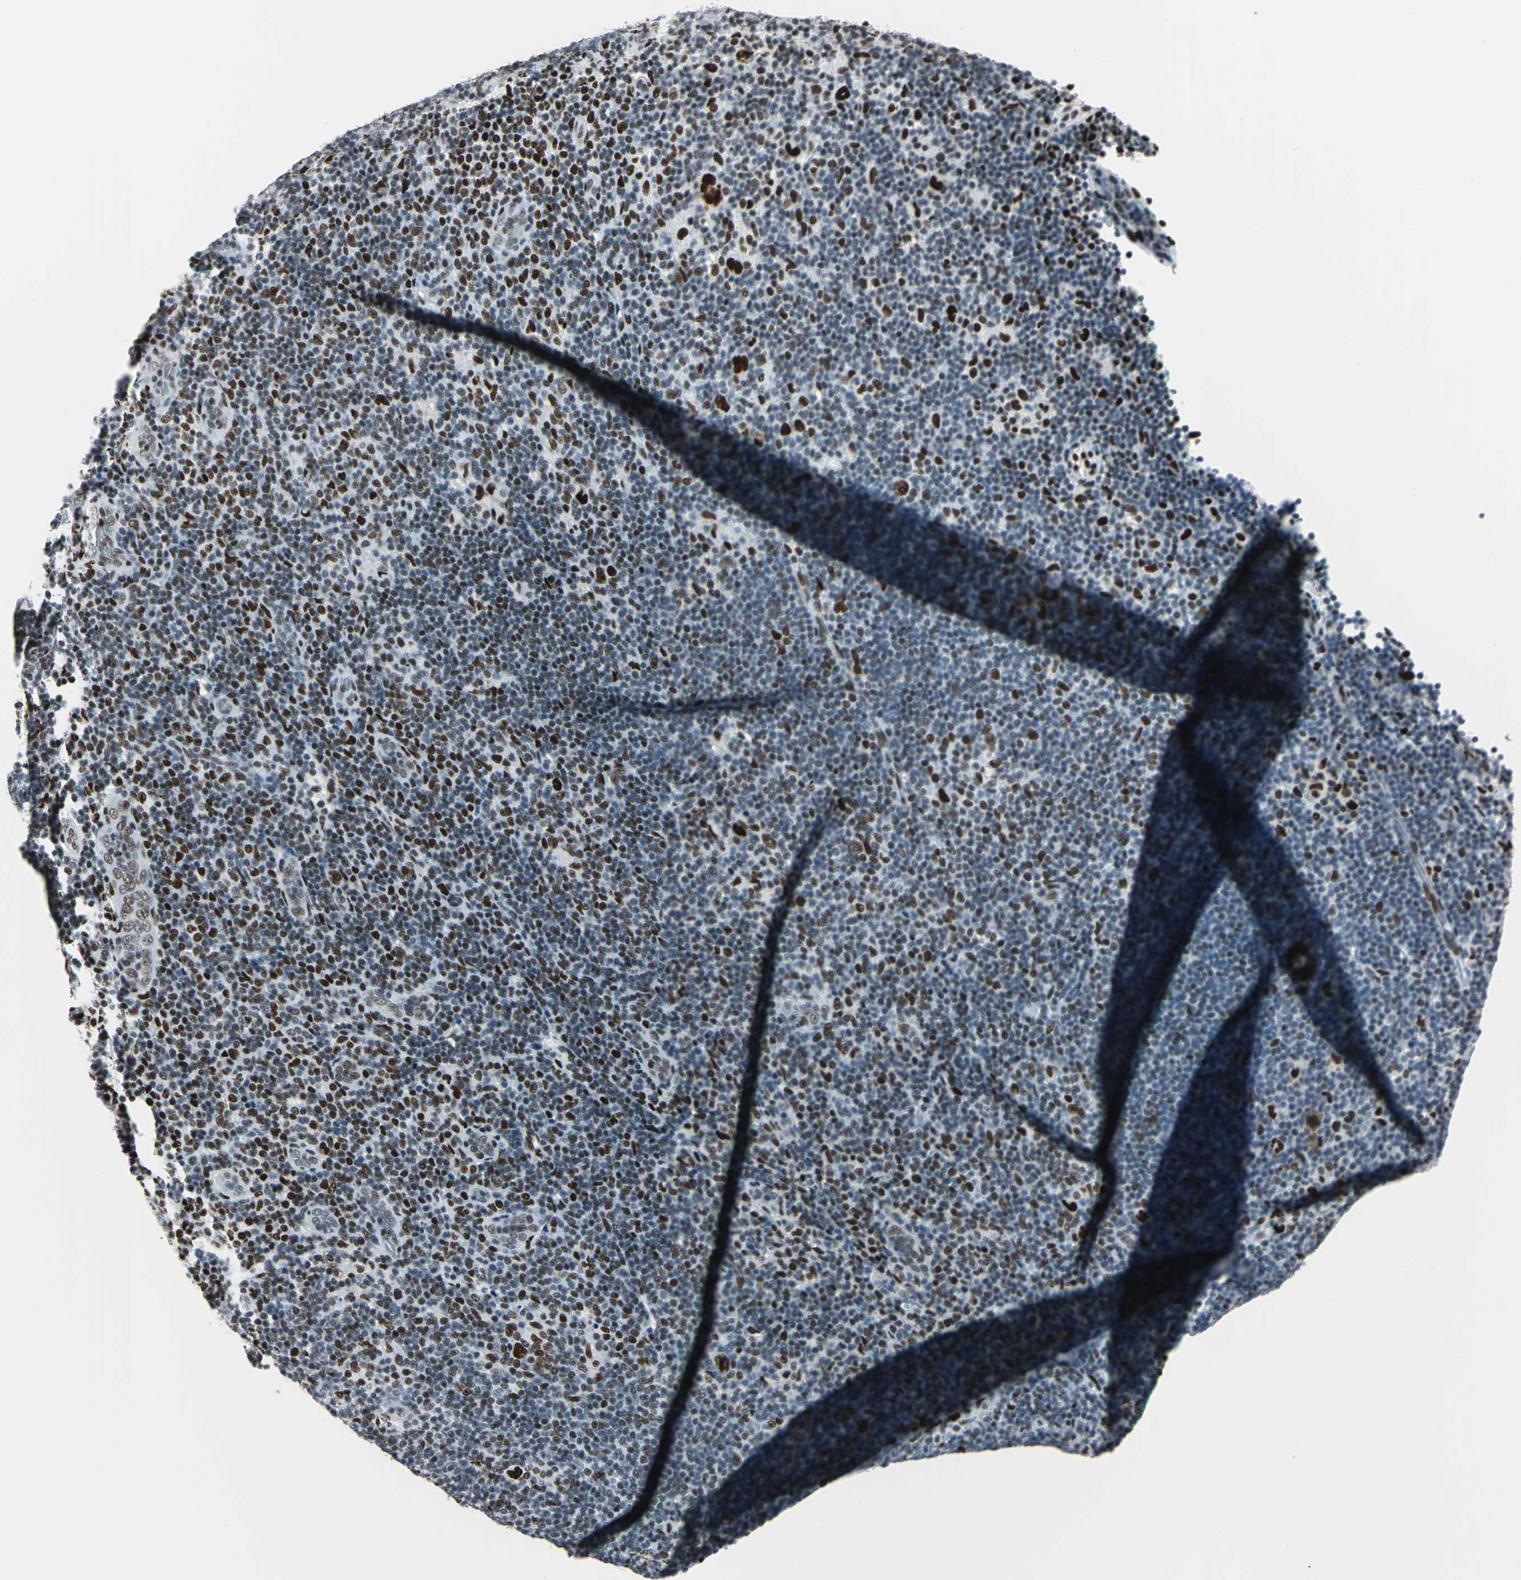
{"staining": {"intensity": "strong", "quantity": "25%-75%", "location": "nuclear"}, "tissue": "lymphoma", "cell_type": "Tumor cells", "image_type": "cancer", "snomed": [{"axis": "morphology", "description": "Hodgkin's disease, NOS"}, {"axis": "topography", "description": "Lymph node"}], "caption": "Brown immunohistochemical staining in Hodgkin's disease exhibits strong nuclear expression in approximately 25%-75% of tumor cells.", "gene": "HDAC2", "patient": {"sex": "female", "age": 57}}